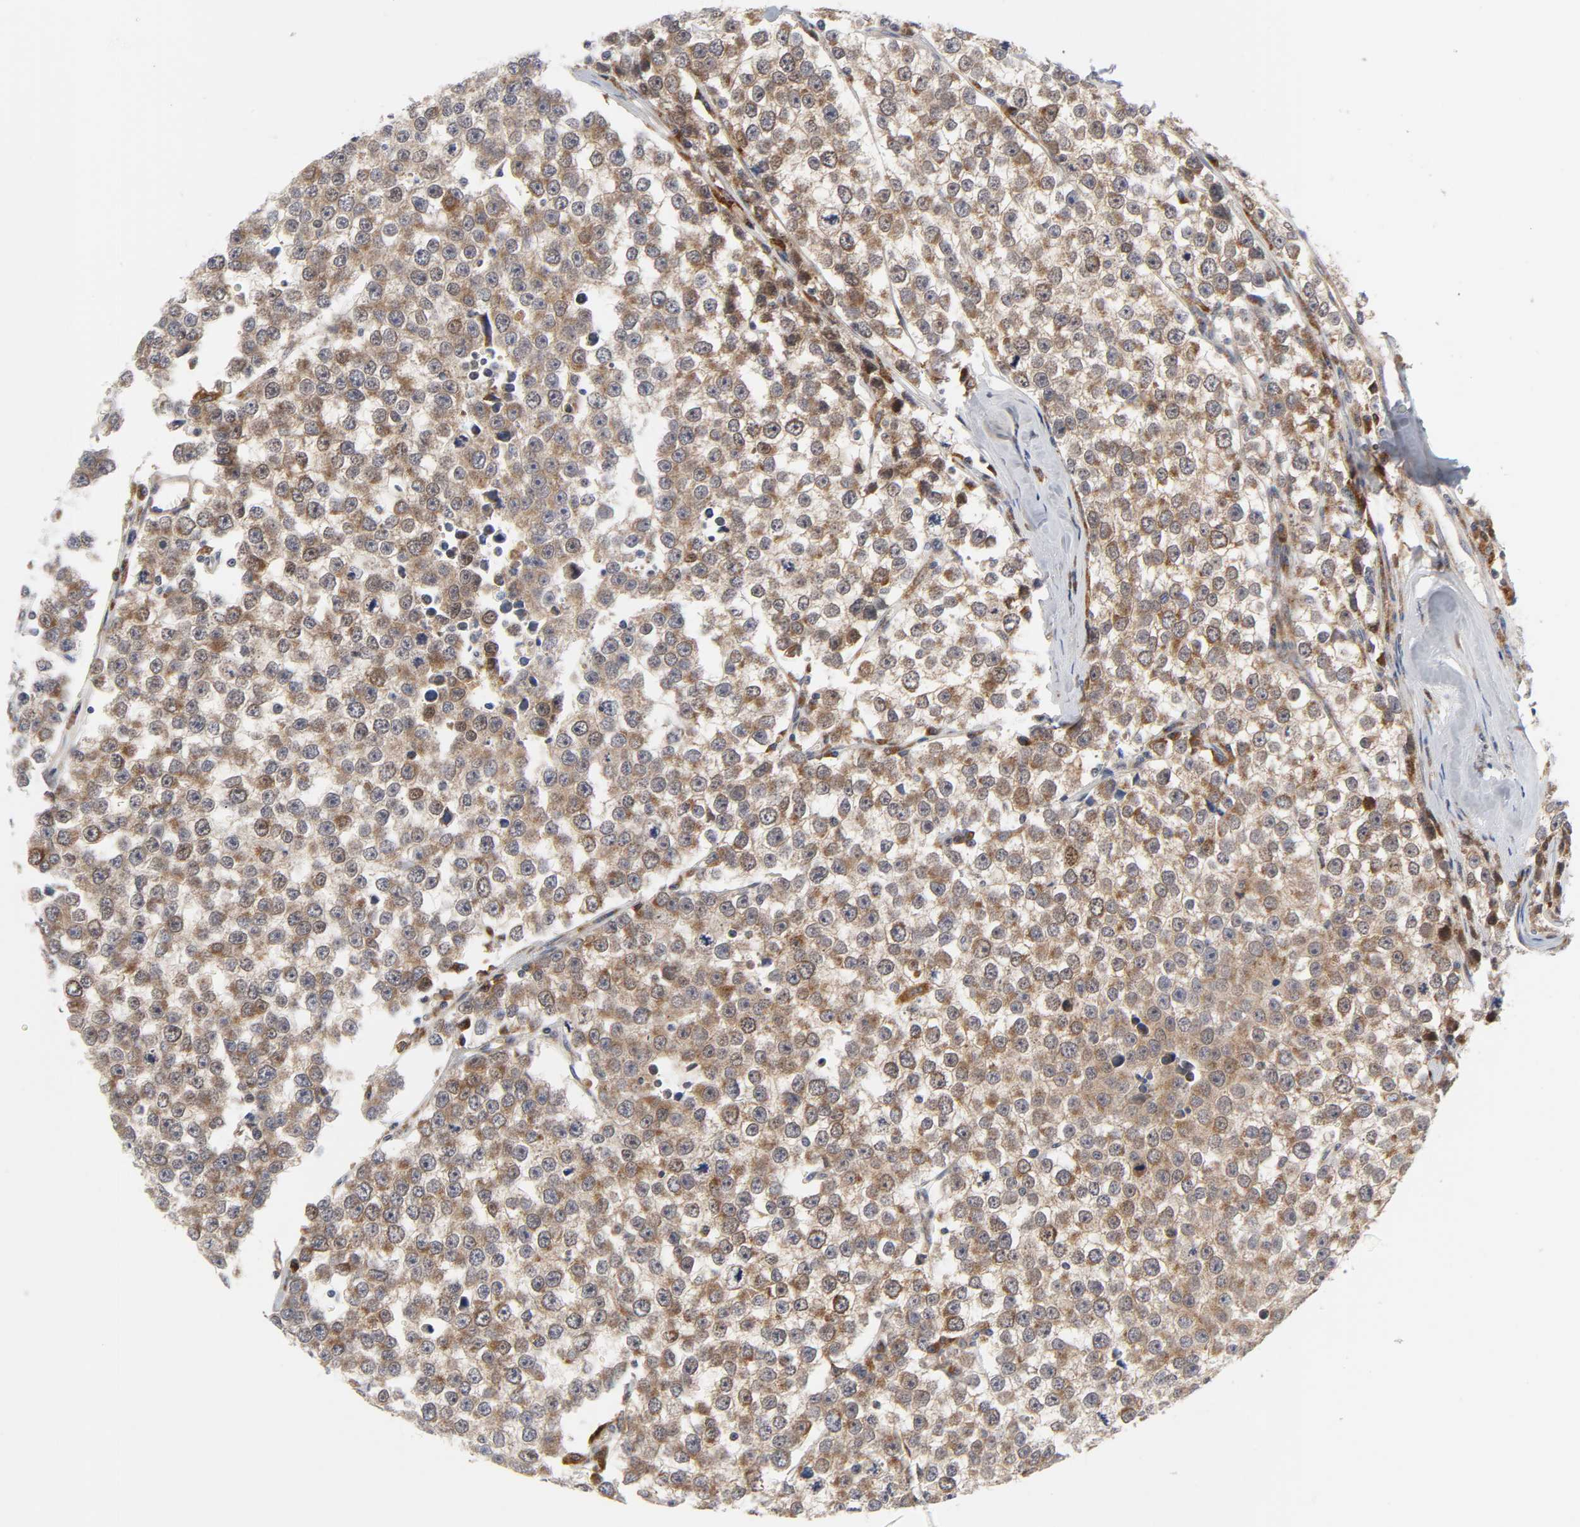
{"staining": {"intensity": "moderate", "quantity": ">75%", "location": "cytoplasmic/membranous"}, "tissue": "testis cancer", "cell_type": "Tumor cells", "image_type": "cancer", "snomed": [{"axis": "morphology", "description": "Seminoma, NOS"}, {"axis": "morphology", "description": "Carcinoma, Embryonal, NOS"}, {"axis": "topography", "description": "Testis"}], "caption": "Immunohistochemical staining of human testis cancer (embryonal carcinoma) demonstrates medium levels of moderate cytoplasmic/membranous expression in about >75% of tumor cells.", "gene": "BAX", "patient": {"sex": "male", "age": 52}}